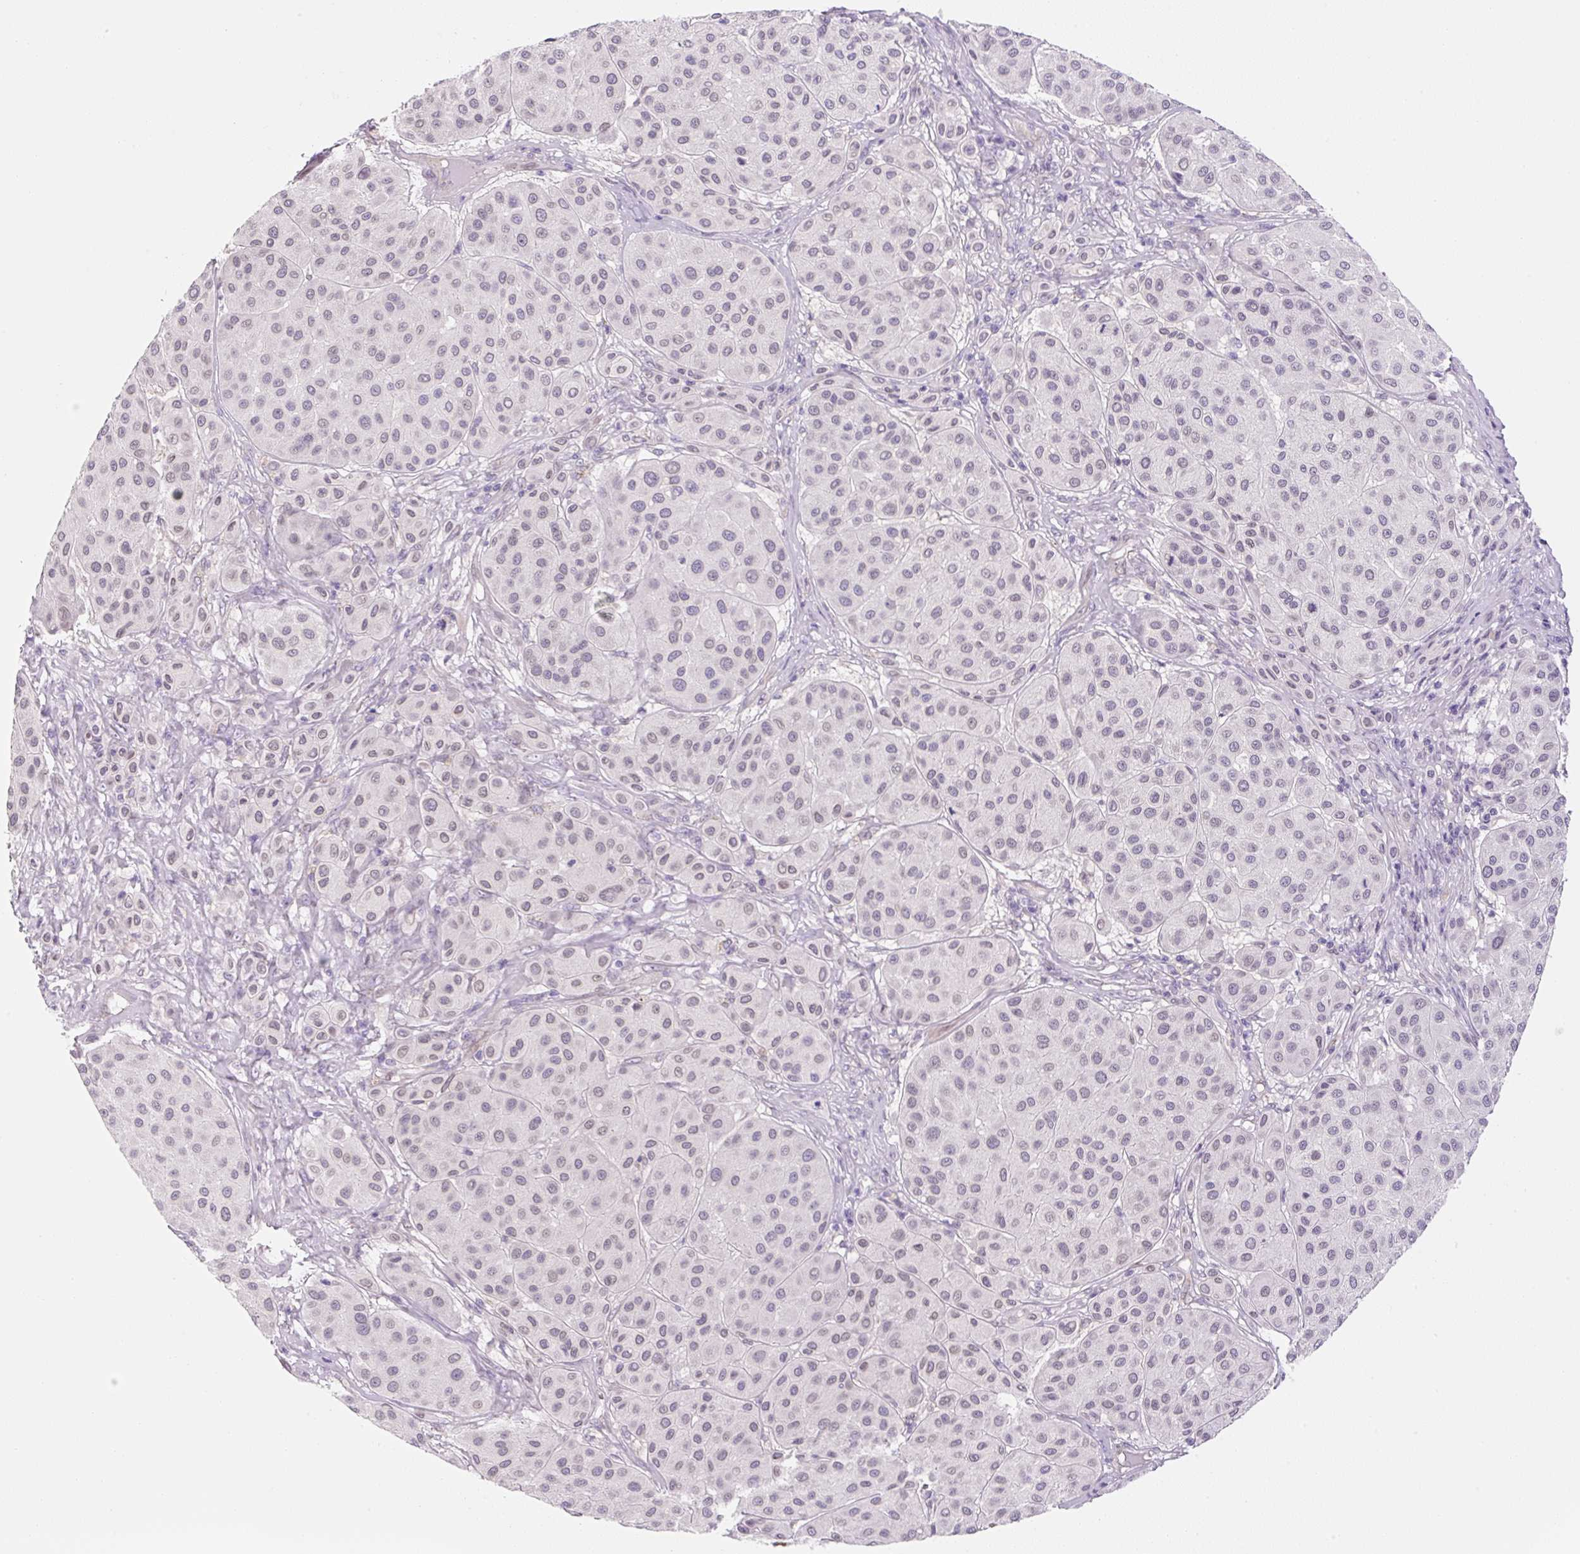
{"staining": {"intensity": "weak", "quantity": "25%-75%", "location": "nuclear"}, "tissue": "melanoma", "cell_type": "Tumor cells", "image_type": "cancer", "snomed": [{"axis": "morphology", "description": "Malignant melanoma, Metastatic site"}, {"axis": "topography", "description": "Smooth muscle"}], "caption": "Immunohistochemistry (IHC) of malignant melanoma (metastatic site) reveals low levels of weak nuclear positivity in about 25%-75% of tumor cells.", "gene": "SYNE3", "patient": {"sex": "male", "age": 41}}